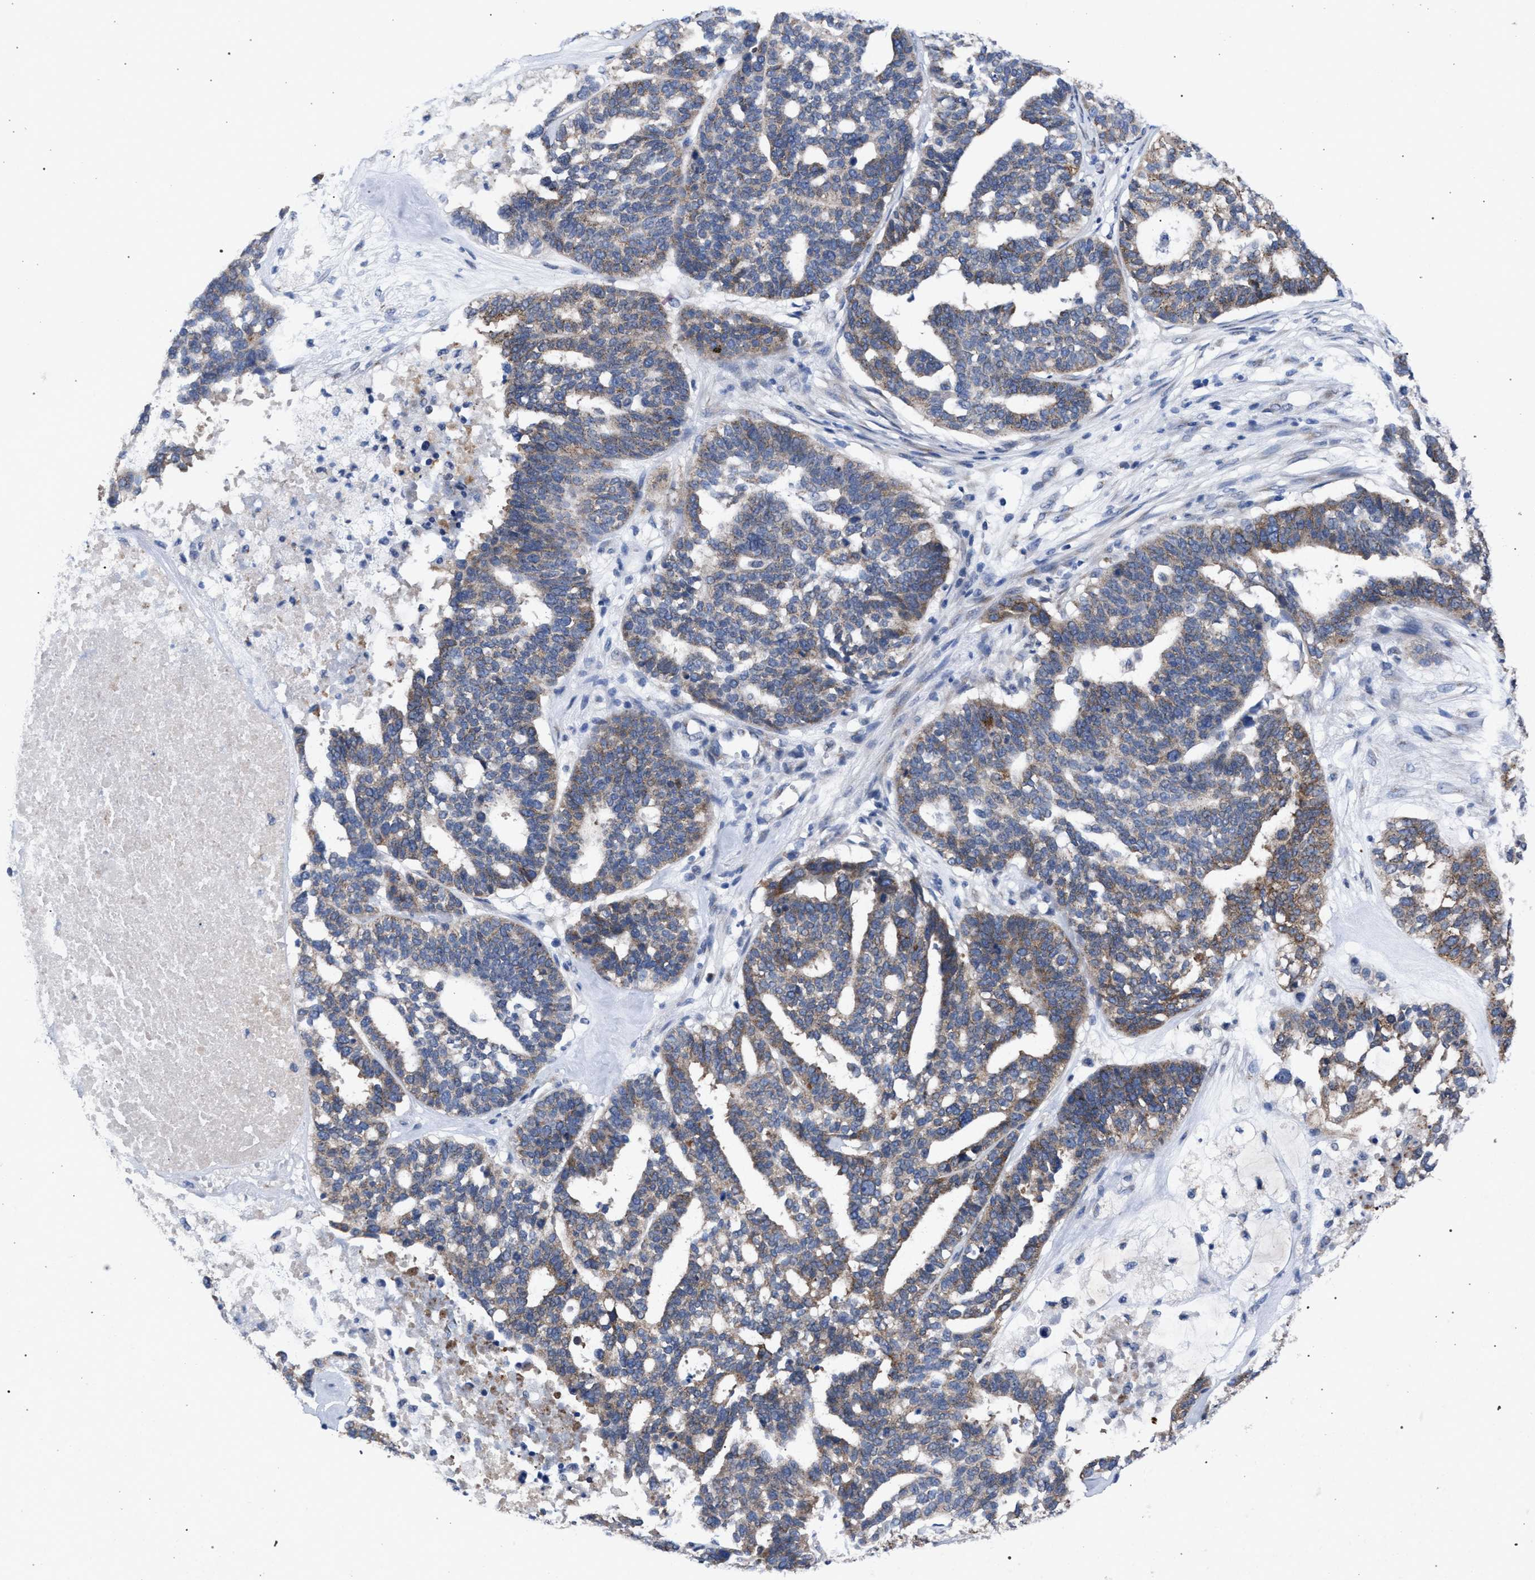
{"staining": {"intensity": "moderate", "quantity": "25%-75%", "location": "cytoplasmic/membranous"}, "tissue": "ovarian cancer", "cell_type": "Tumor cells", "image_type": "cancer", "snomed": [{"axis": "morphology", "description": "Cystadenocarcinoma, serous, NOS"}, {"axis": "topography", "description": "Ovary"}], "caption": "The micrograph displays immunohistochemical staining of serous cystadenocarcinoma (ovarian). There is moderate cytoplasmic/membranous positivity is identified in approximately 25%-75% of tumor cells.", "gene": "GOLGA2", "patient": {"sex": "female", "age": 59}}